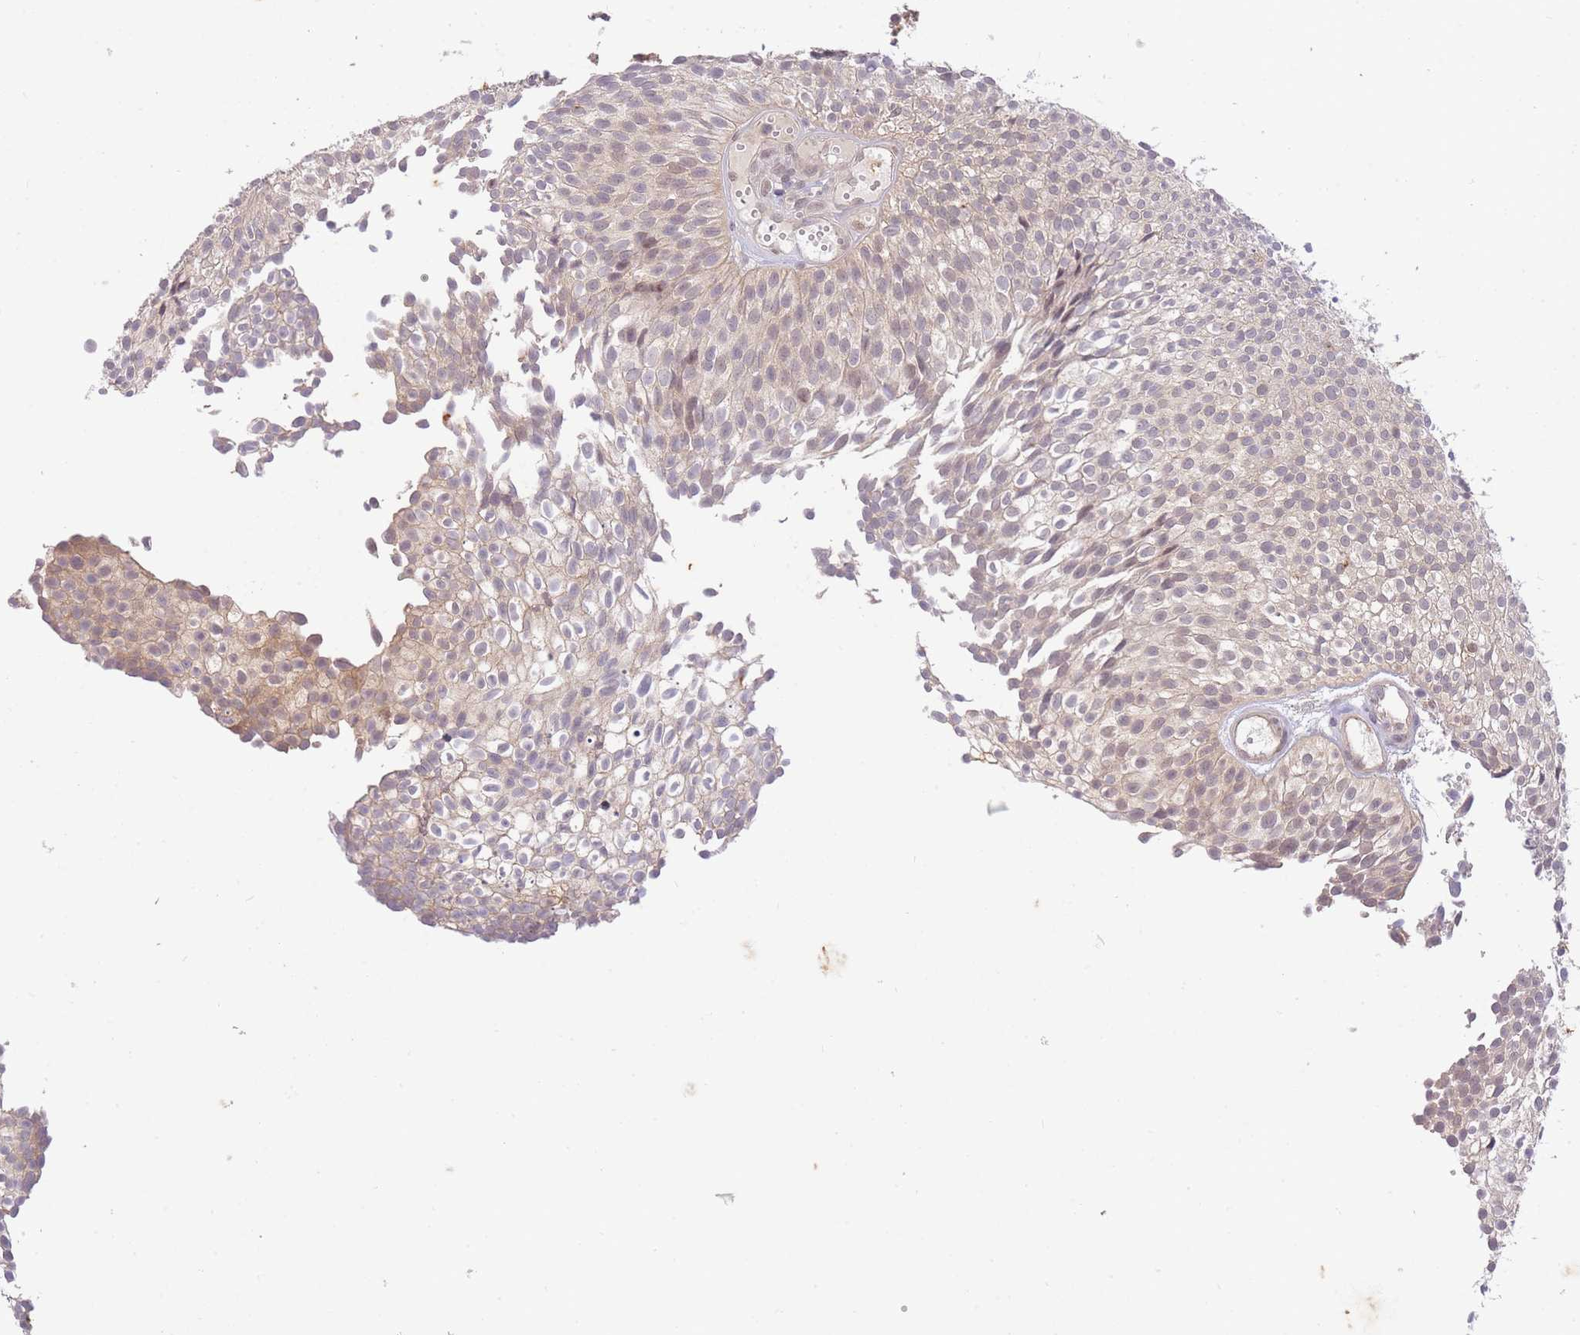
{"staining": {"intensity": "moderate", "quantity": ">75%", "location": "nuclear"}, "tissue": "urothelial cancer", "cell_type": "Tumor cells", "image_type": "cancer", "snomed": [{"axis": "morphology", "description": "Urothelial carcinoma, Low grade"}, {"axis": "topography", "description": "Urinary bladder"}], "caption": "Protein expression analysis of low-grade urothelial carcinoma demonstrates moderate nuclear expression in about >75% of tumor cells.", "gene": "ST8SIA4", "patient": {"sex": "male", "age": 91}}